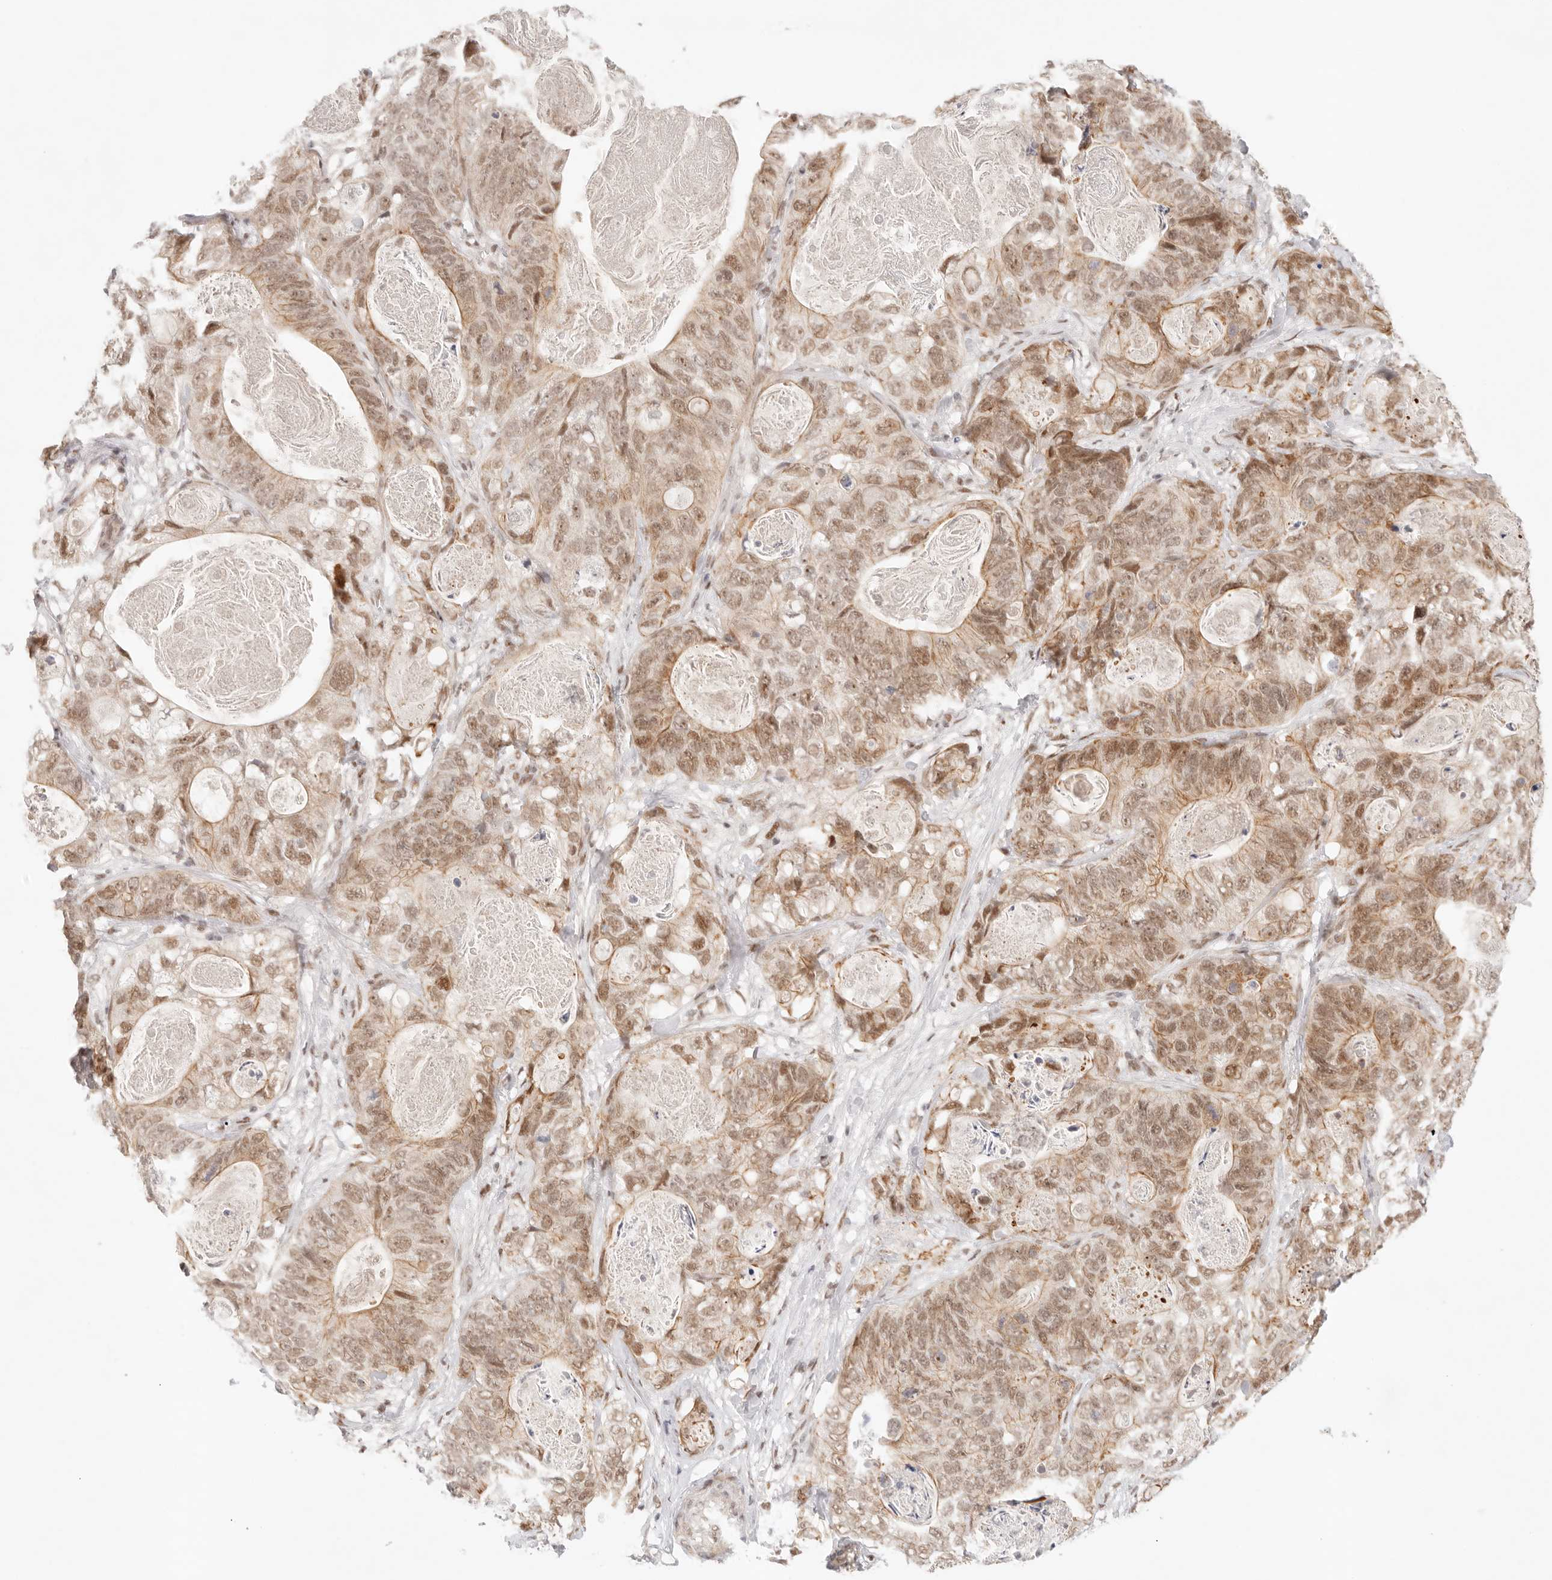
{"staining": {"intensity": "moderate", "quantity": ">75%", "location": "cytoplasmic/membranous,nuclear"}, "tissue": "stomach cancer", "cell_type": "Tumor cells", "image_type": "cancer", "snomed": [{"axis": "morphology", "description": "Normal tissue, NOS"}, {"axis": "morphology", "description": "Adenocarcinoma, NOS"}, {"axis": "topography", "description": "Stomach"}], "caption": "Approximately >75% of tumor cells in human stomach cancer (adenocarcinoma) display moderate cytoplasmic/membranous and nuclear protein expression as visualized by brown immunohistochemical staining.", "gene": "HOXC5", "patient": {"sex": "female", "age": 89}}